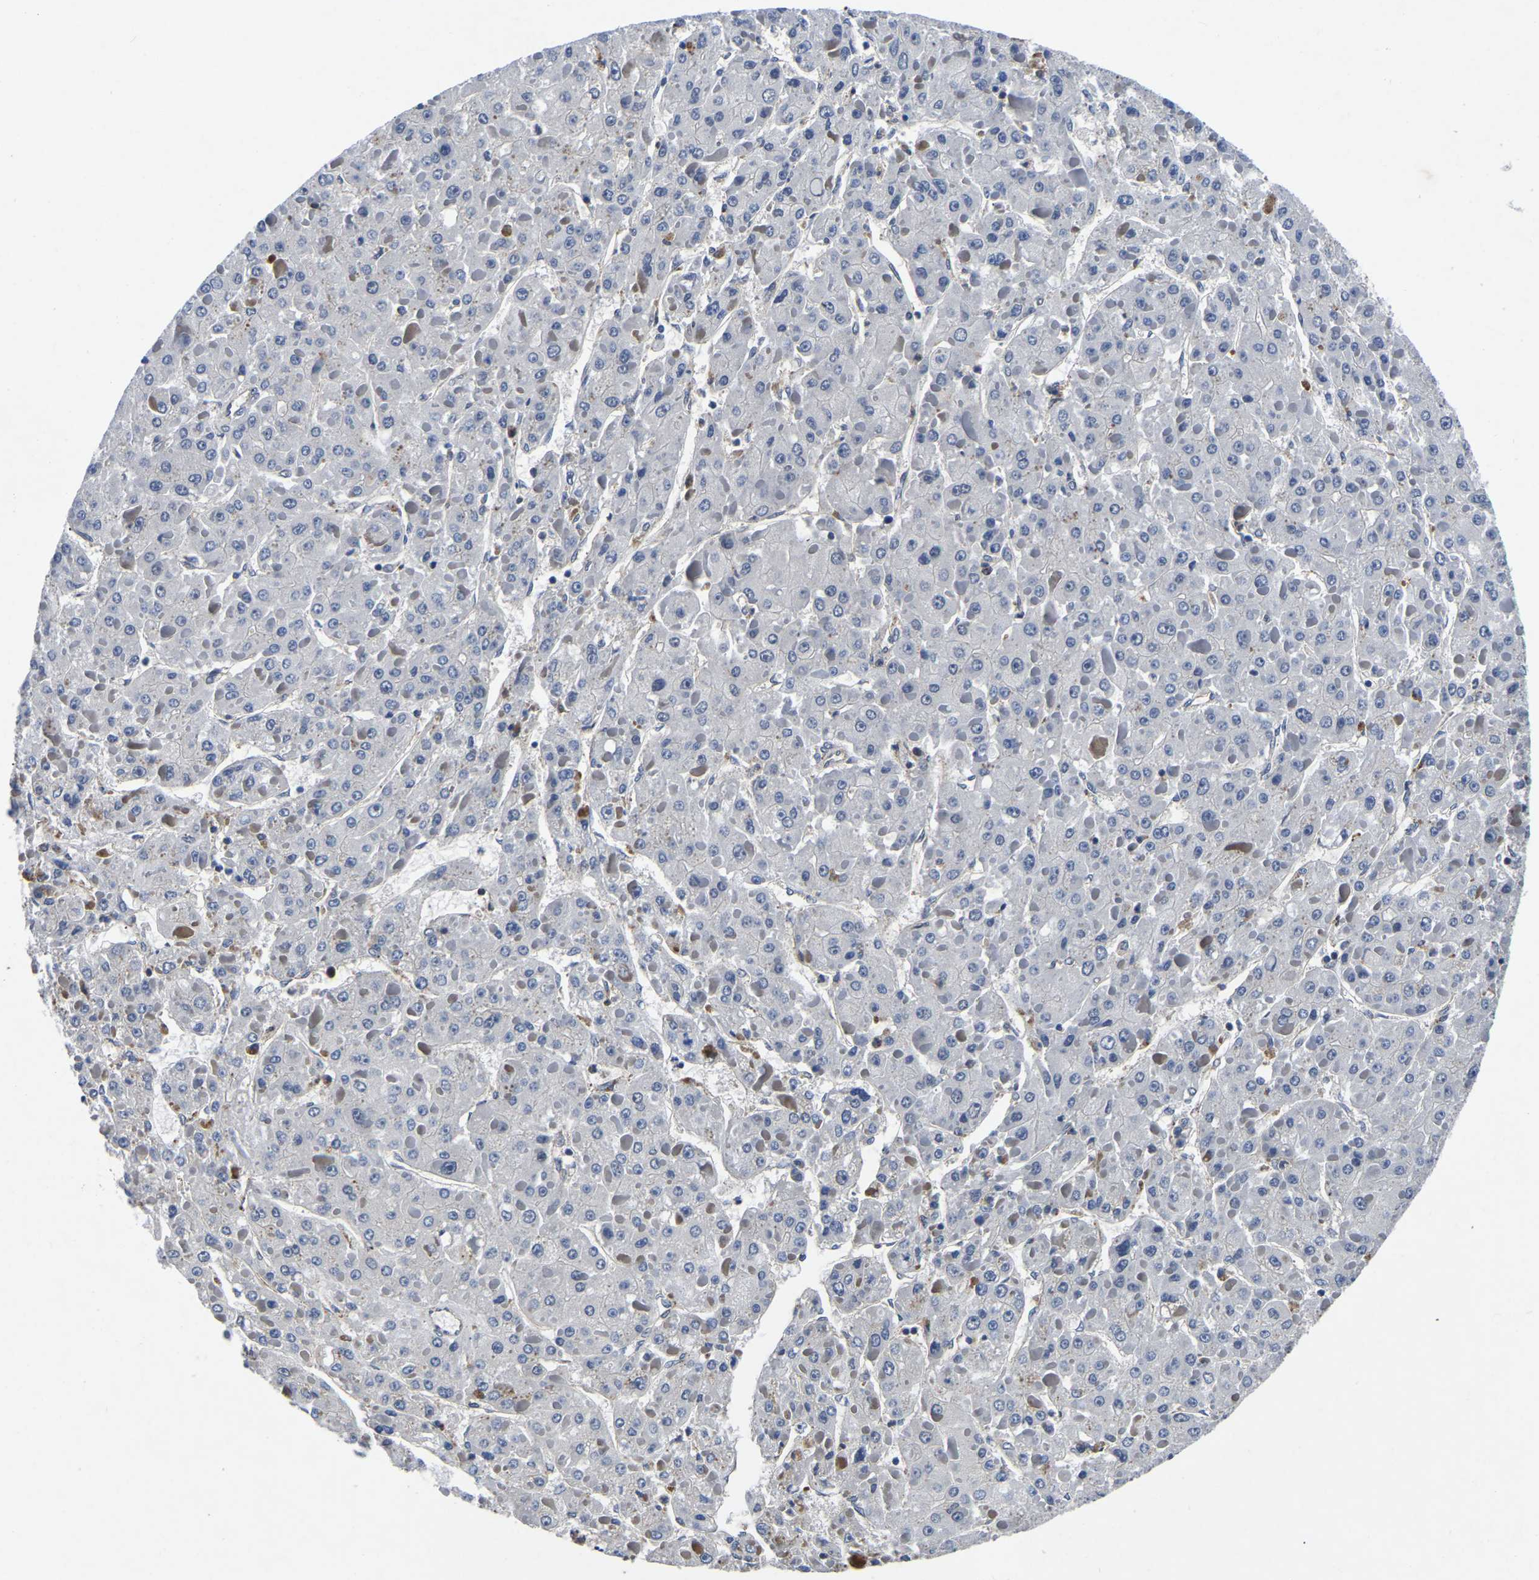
{"staining": {"intensity": "negative", "quantity": "none", "location": "none"}, "tissue": "liver cancer", "cell_type": "Tumor cells", "image_type": "cancer", "snomed": [{"axis": "morphology", "description": "Carcinoma, Hepatocellular, NOS"}, {"axis": "topography", "description": "Liver"}], "caption": "Human liver cancer stained for a protein using immunohistochemistry reveals no positivity in tumor cells.", "gene": "FGD5", "patient": {"sex": "female", "age": 73}}